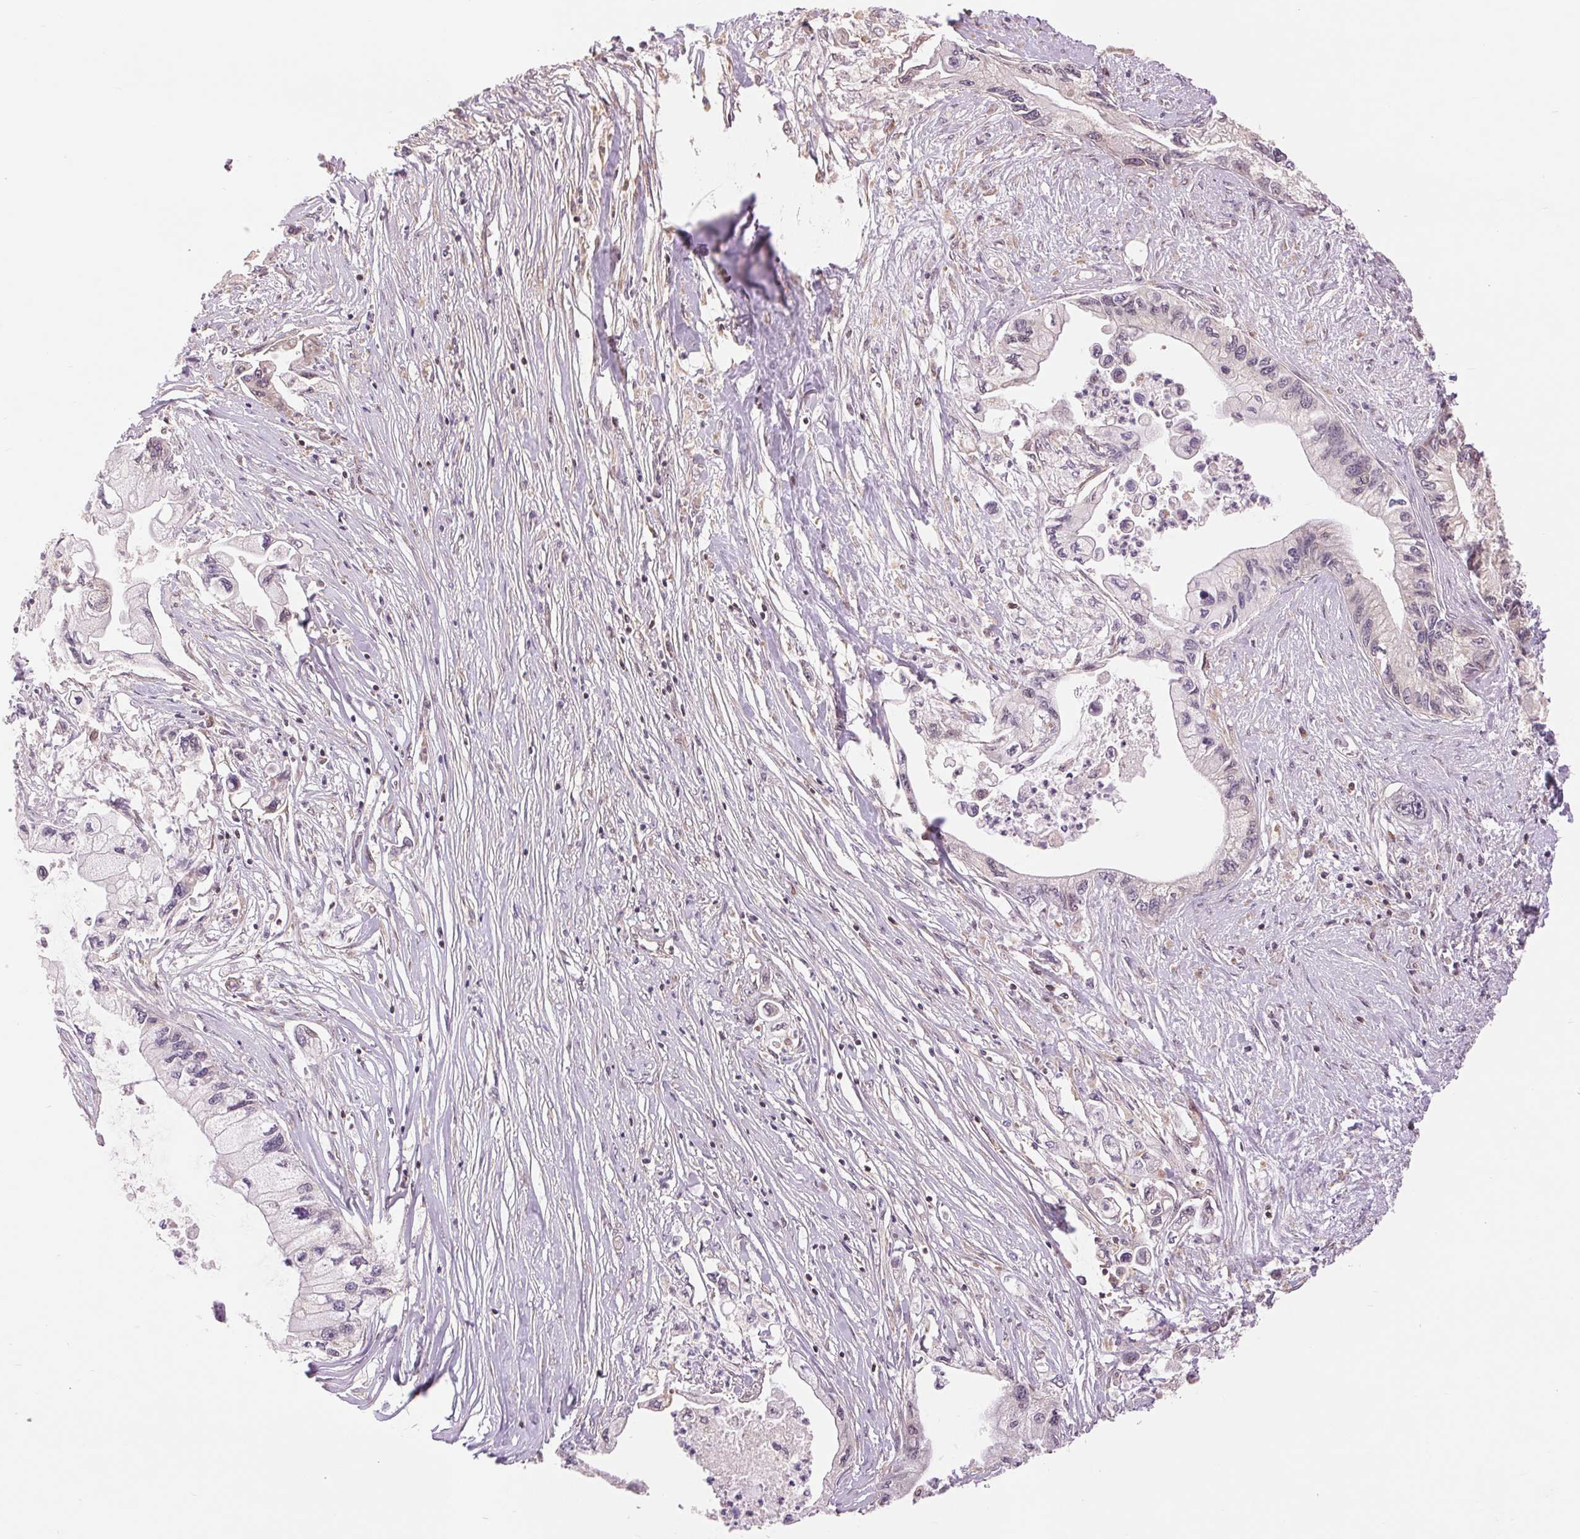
{"staining": {"intensity": "negative", "quantity": "none", "location": "none"}, "tissue": "pancreatic cancer", "cell_type": "Tumor cells", "image_type": "cancer", "snomed": [{"axis": "morphology", "description": "Adenocarcinoma, NOS"}, {"axis": "topography", "description": "Pancreas"}], "caption": "Micrograph shows no significant protein expression in tumor cells of pancreatic cancer.", "gene": "BTF3L4", "patient": {"sex": "male", "age": 61}}